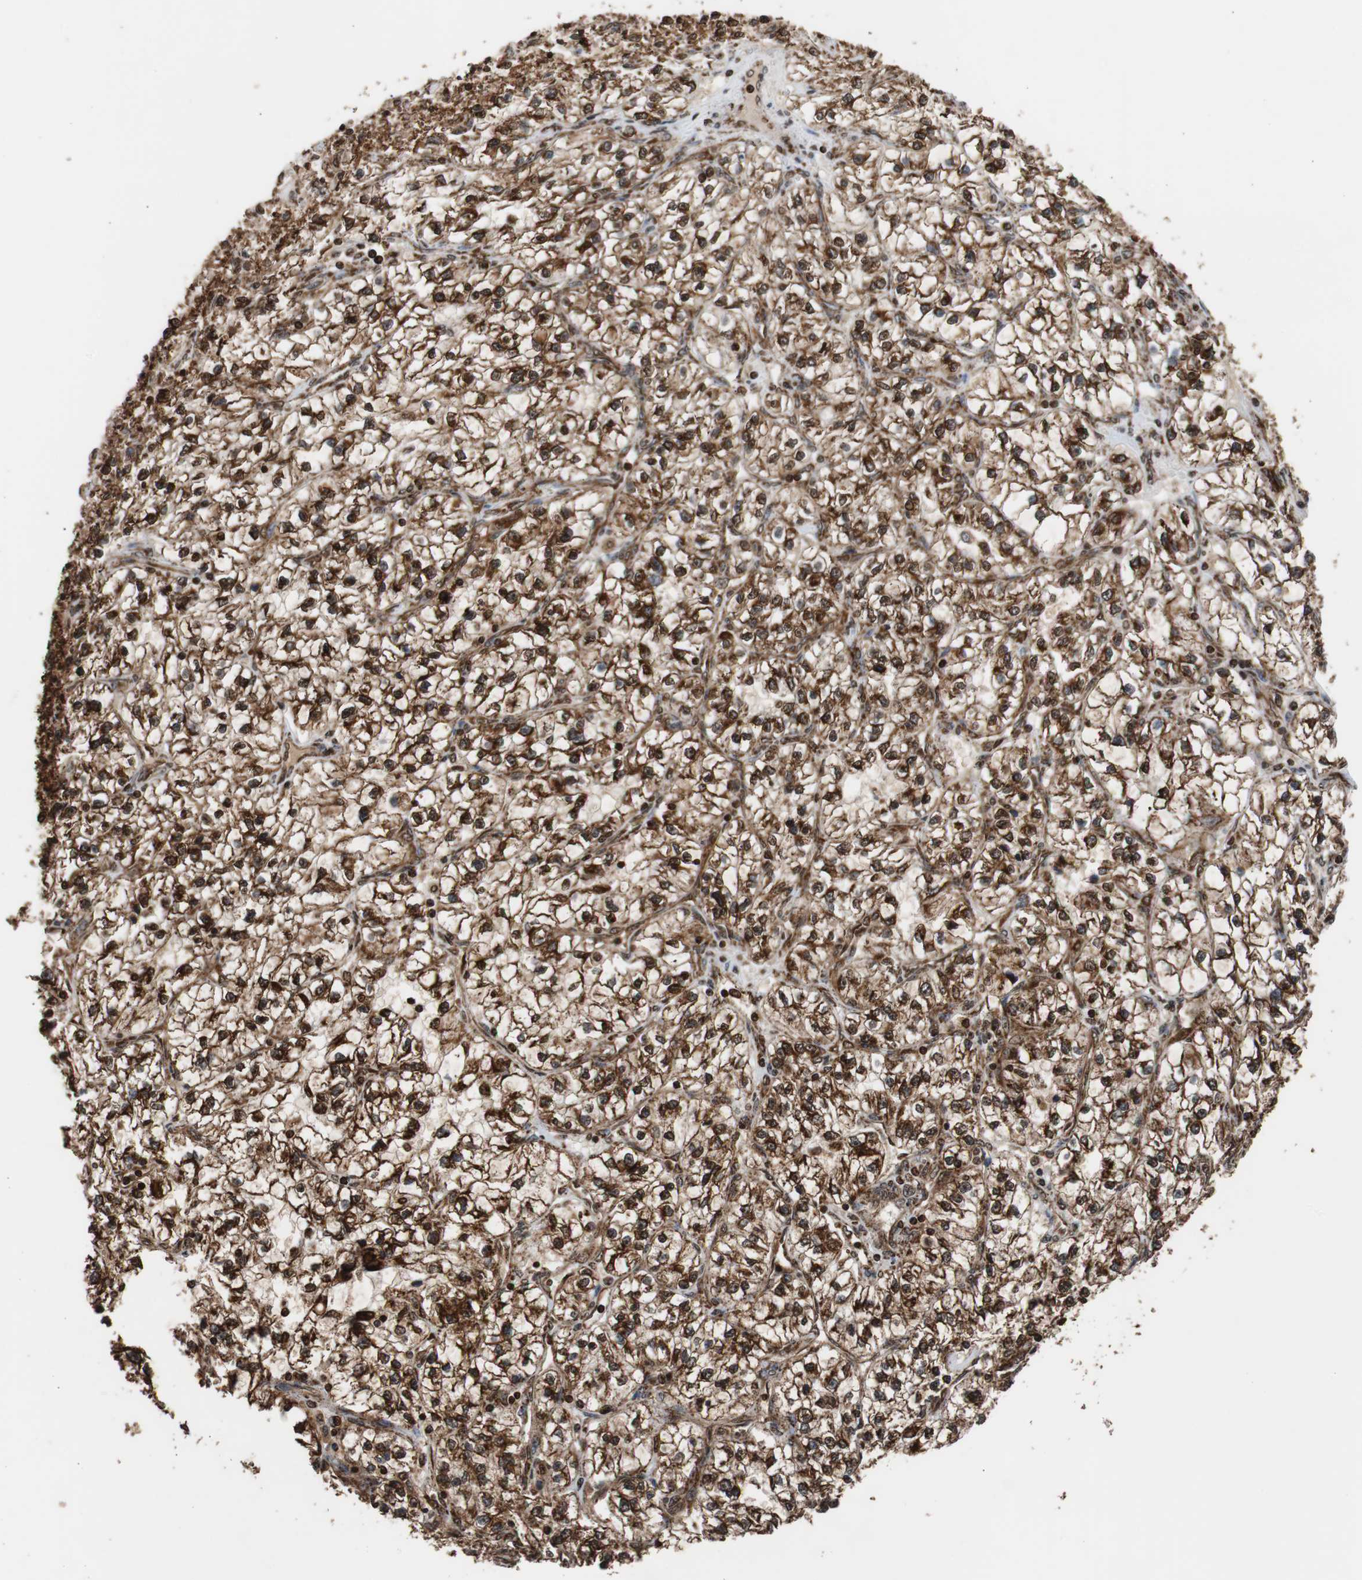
{"staining": {"intensity": "strong", "quantity": ">75%", "location": "cytoplasmic/membranous,nuclear"}, "tissue": "renal cancer", "cell_type": "Tumor cells", "image_type": "cancer", "snomed": [{"axis": "morphology", "description": "Adenocarcinoma, NOS"}, {"axis": "topography", "description": "Kidney"}], "caption": "A high-resolution micrograph shows IHC staining of adenocarcinoma (renal), which exhibits strong cytoplasmic/membranous and nuclear positivity in approximately >75% of tumor cells. (IHC, brightfield microscopy, high magnification).", "gene": "HSPA9", "patient": {"sex": "female", "age": 57}}